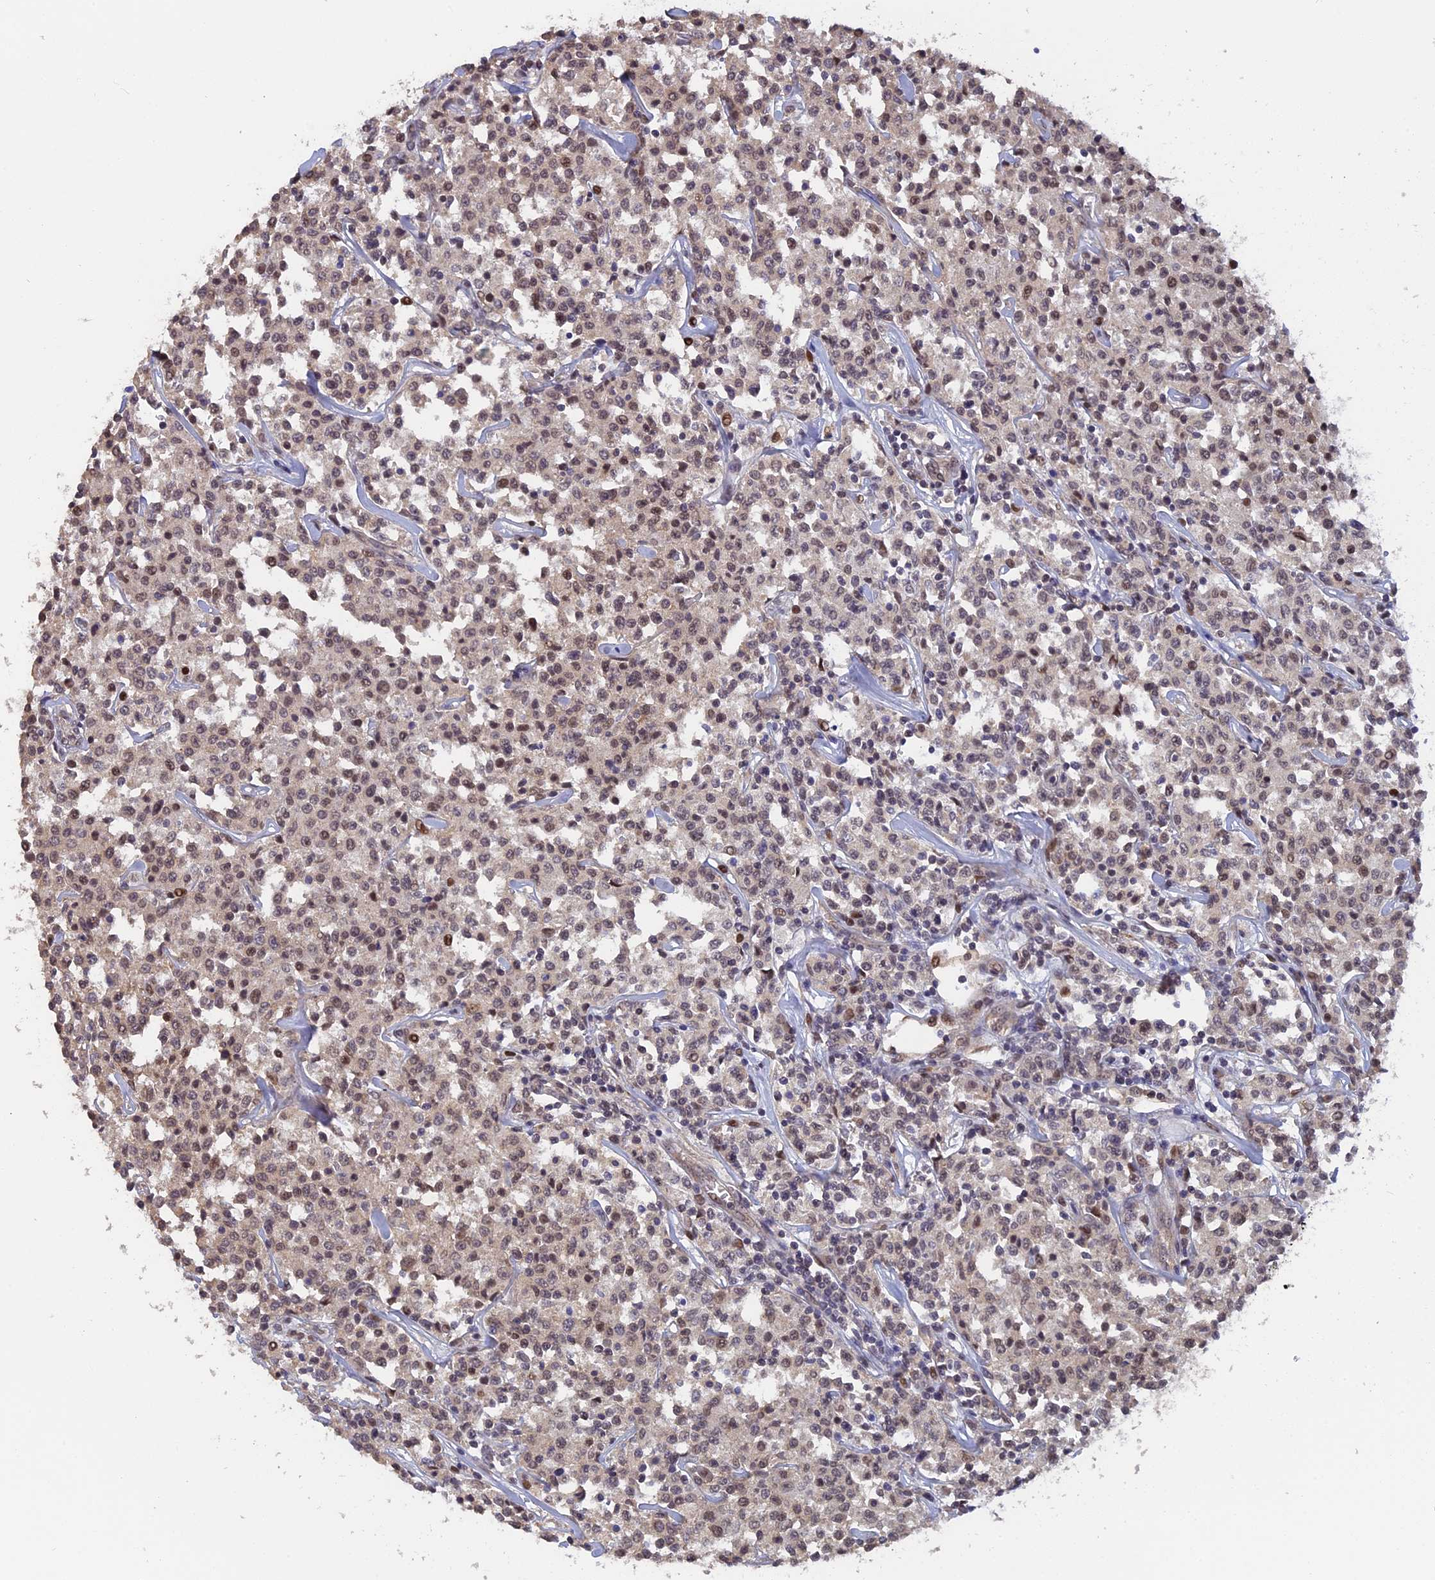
{"staining": {"intensity": "moderate", "quantity": ">75%", "location": "nuclear"}, "tissue": "lymphoma", "cell_type": "Tumor cells", "image_type": "cancer", "snomed": [{"axis": "morphology", "description": "Malignant lymphoma, non-Hodgkin's type, Low grade"}, {"axis": "topography", "description": "Small intestine"}], "caption": "Malignant lymphoma, non-Hodgkin's type (low-grade) was stained to show a protein in brown. There is medium levels of moderate nuclear staining in about >75% of tumor cells. (DAB (3,3'-diaminobenzidine) IHC with brightfield microscopy, high magnification).", "gene": "FAM98C", "patient": {"sex": "female", "age": 59}}